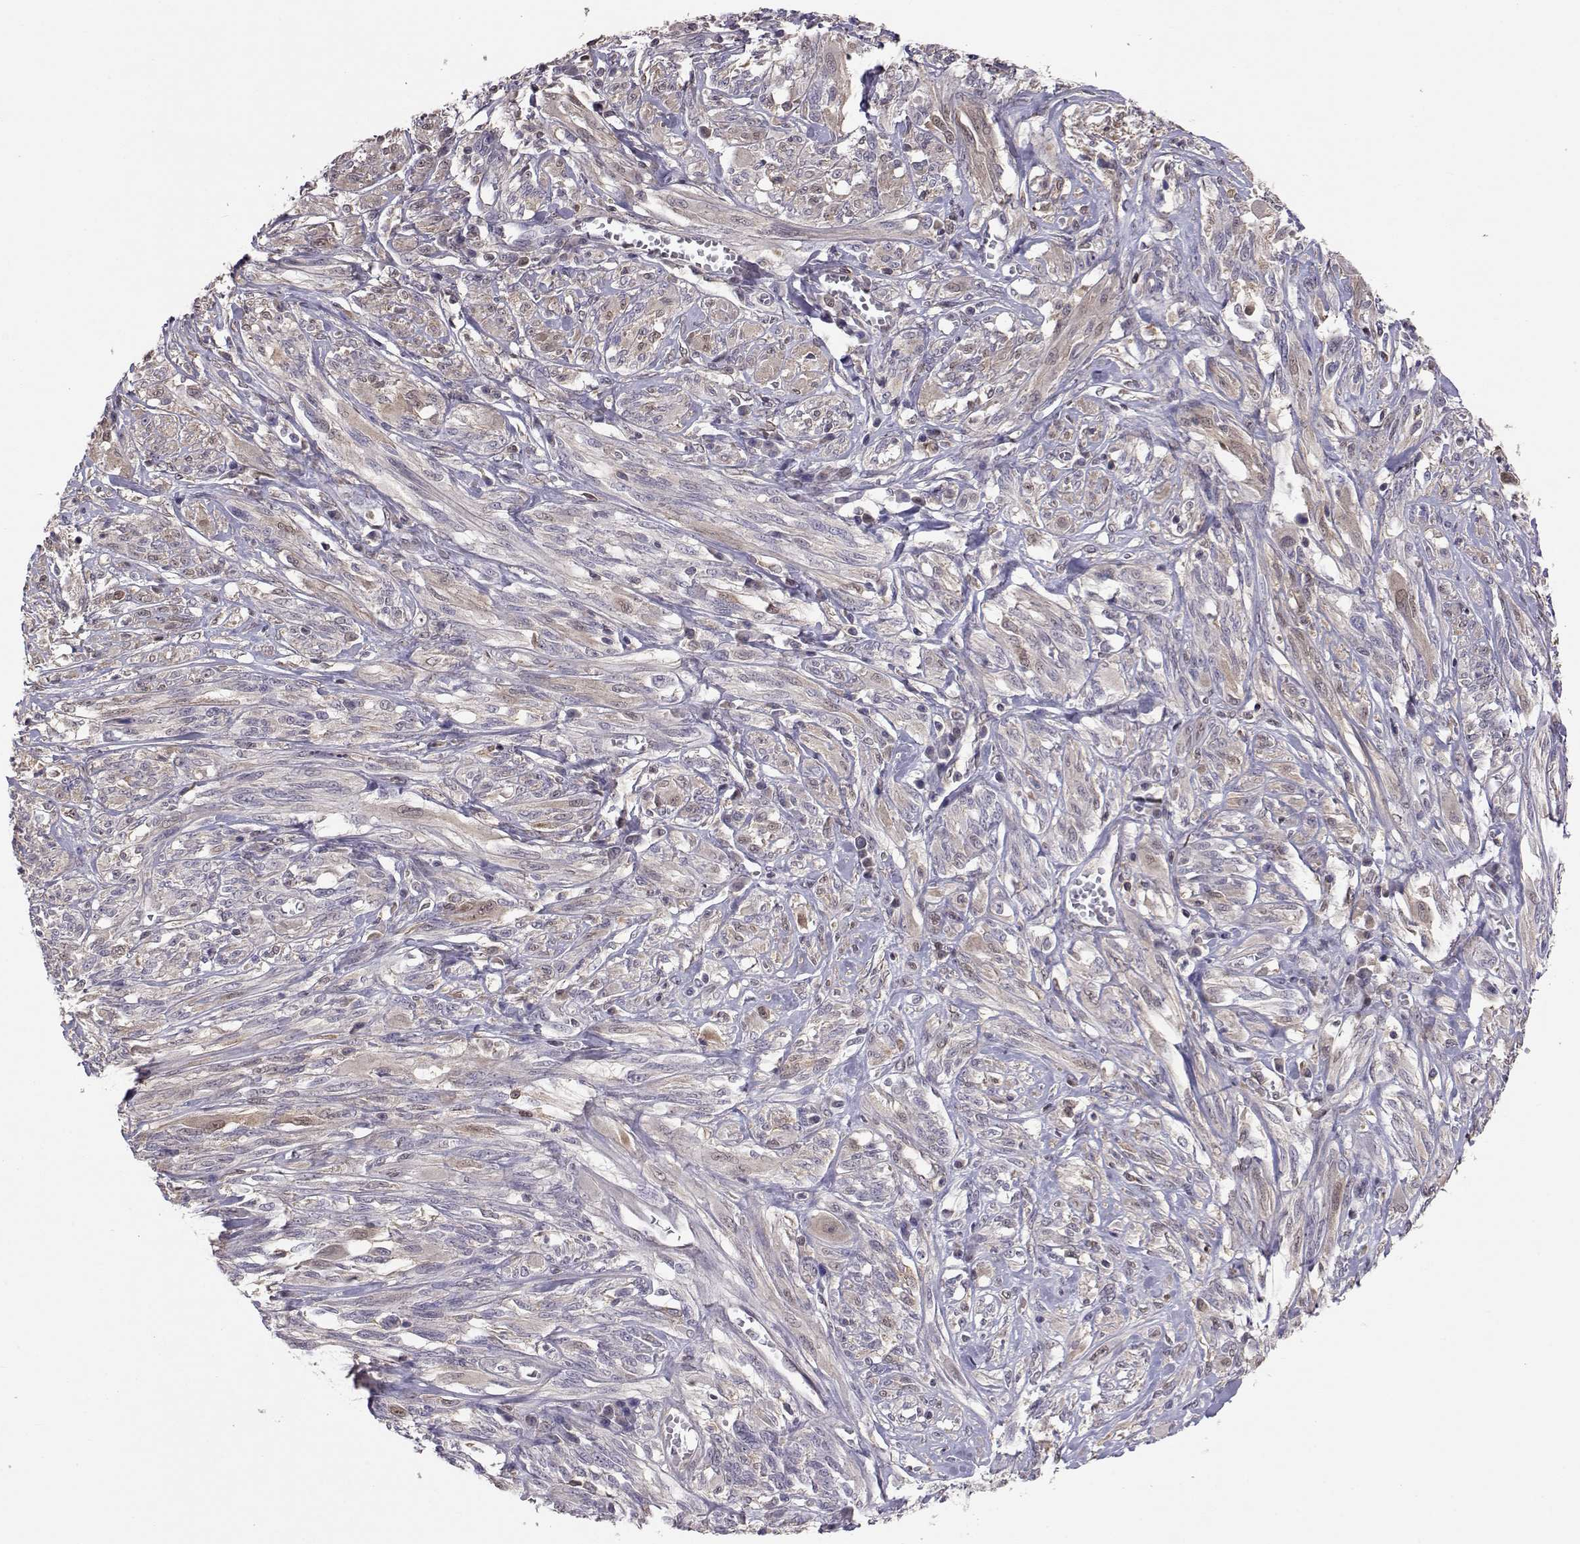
{"staining": {"intensity": "weak", "quantity": "25%-75%", "location": "cytoplasmic/membranous"}, "tissue": "melanoma", "cell_type": "Tumor cells", "image_type": "cancer", "snomed": [{"axis": "morphology", "description": "Malignant melanoma, NOS"}, {"axis": "topography", "description": "Skin"}], "caption": "Protein staining exhibits weak cytoplasmic/membranous staining in approximately 25%-75% of tumor cells in melanoma. (brown staining indicates protein expression, while blue staining denotes nuclei).", "gene": "NCAM2", "patient": {"sex": "female", "age": 91}}